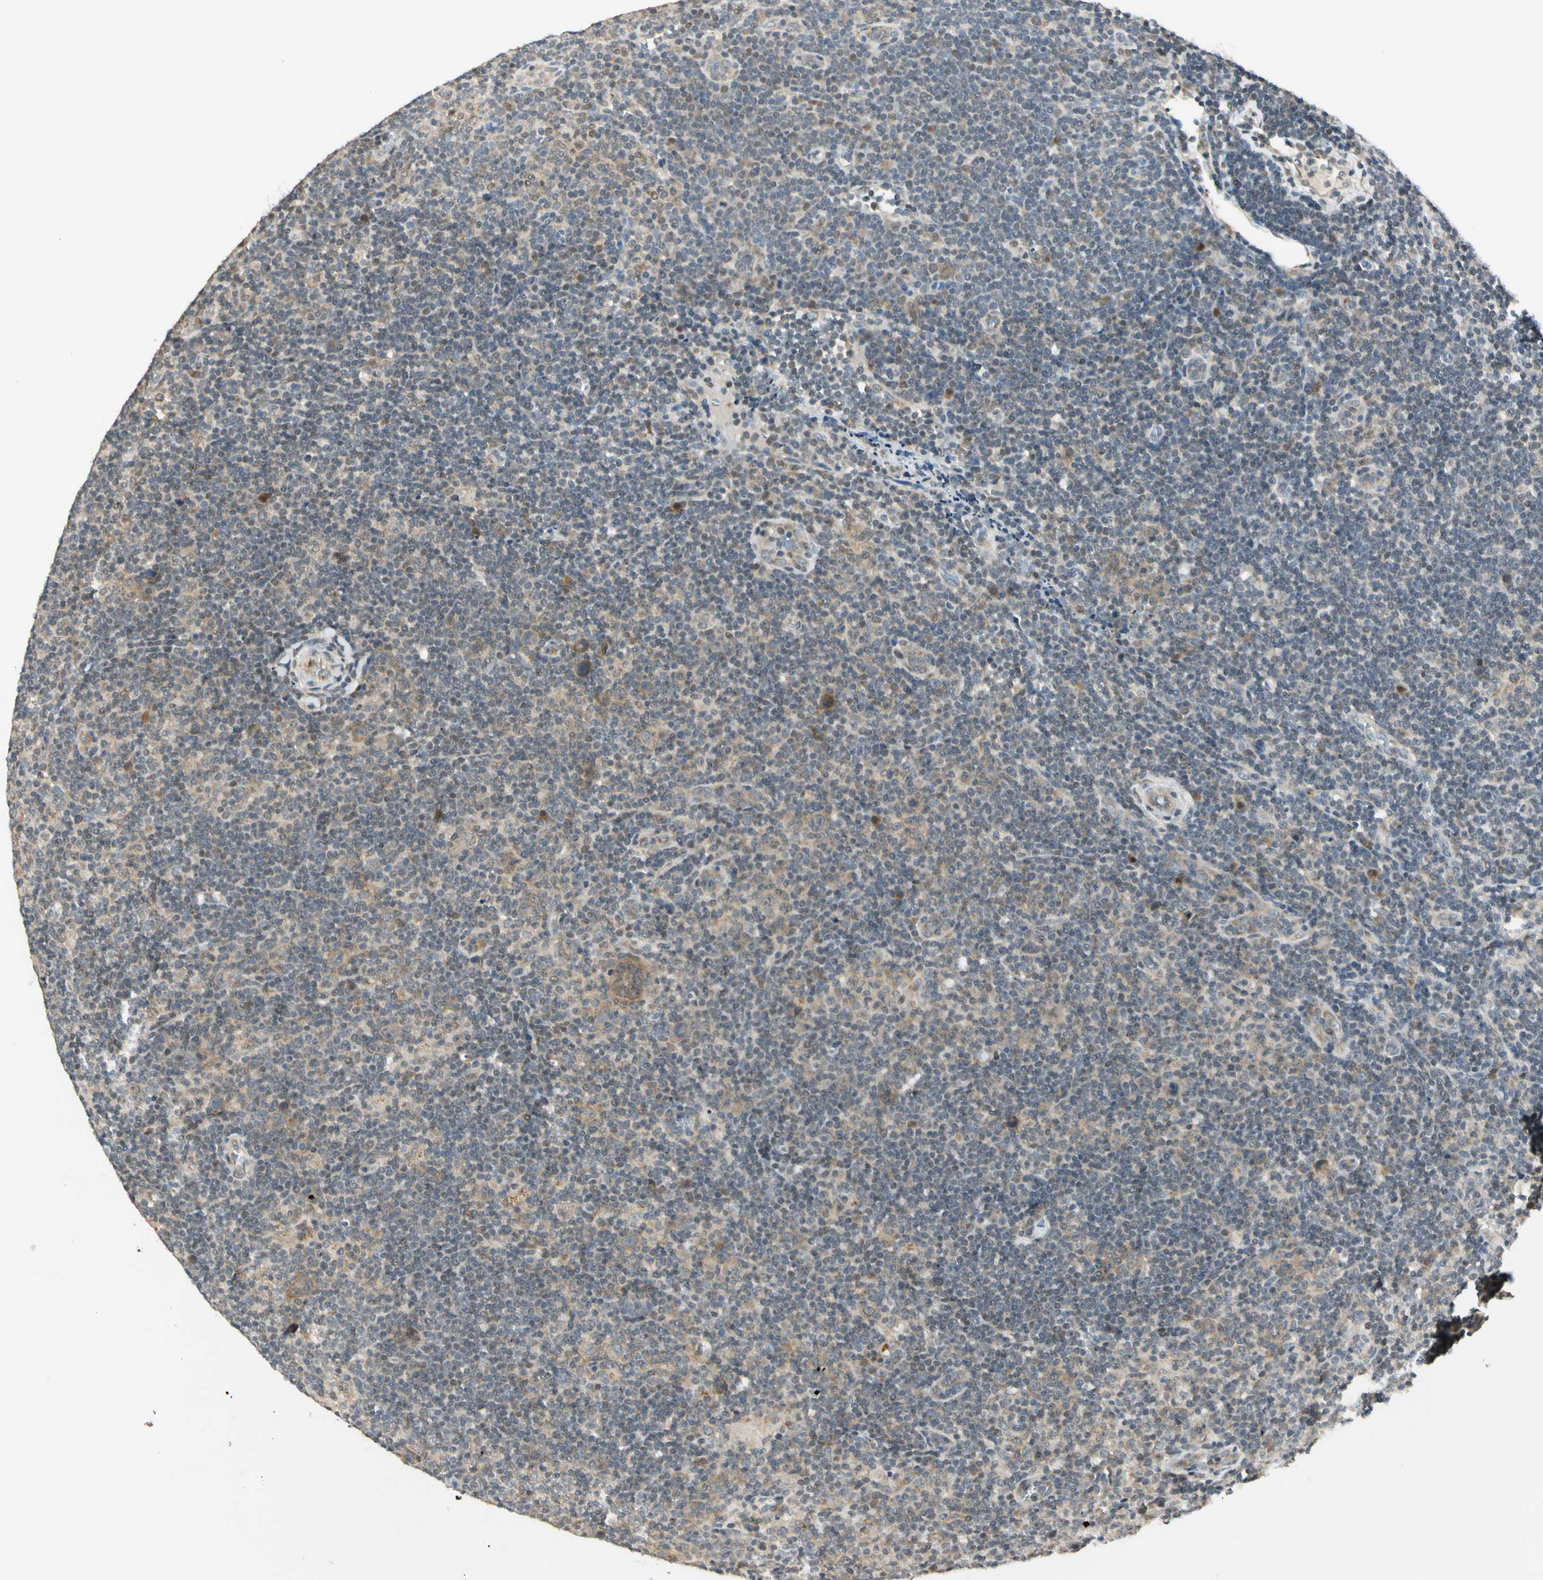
{"staining": {"intensity": "moderate", "quantity": ">75%", "location": "cytoplasmic/membranous"}, "tissue": "lymphoma", "cell_type": "Tumor cells", "image_type": "cancer", "snomed": [{"axis": "morphology", "description": "Hodgkin's disease, NOS"}, {"axis": "topography", "description": "Lymph node"}], "caption": "Hodgkin's disease was stained to show a protein in brown. There is medium levels of moderate cytoplasmic/membranous positivity in about >75% of tumor cells. (DAB IHC with brightfield microscopy, high magnification).", "gene": "RPS6KB2", "patient": {"sex": "female", "age": 57}}